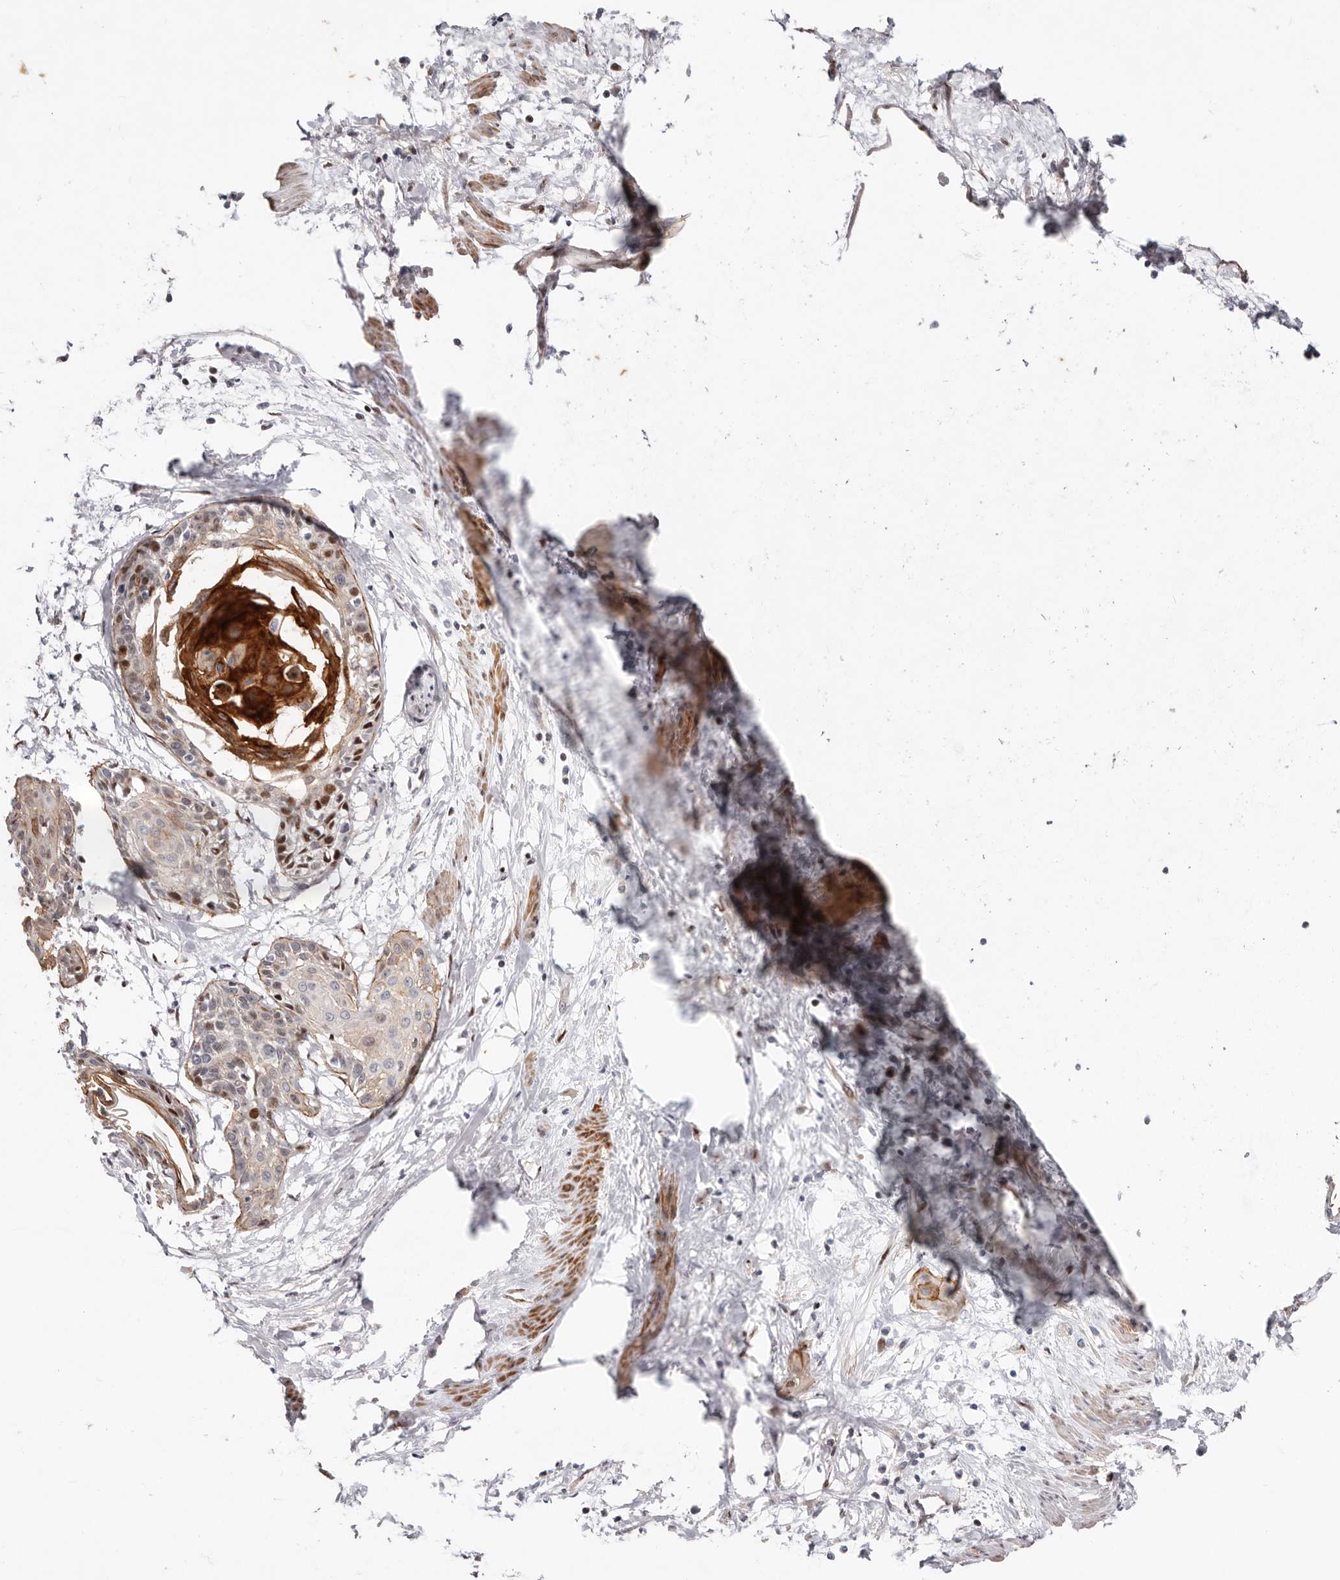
{"staining": {"intensity": "moderate", "quantity": ">75%", "location": "cytoplasmic/membranous,nuclear"}, "tissue": "cervical cancer", "cell_type": "Tumor cells", "image_type": "cancer", "snomed": [{"axis": "morphology", "description": "Squamous cell carcinoma, NOS"}, {"axis": "topography", "description": "Cervix"}], "caption": "IHC of human cervical cancer demonstrates medium levels of moderate cytoplasmic/membranous and nuclear positivity in about >75% of tumor cells.", "gene": "EPHX3", "patient": {"sex": "female", "age": 57}}